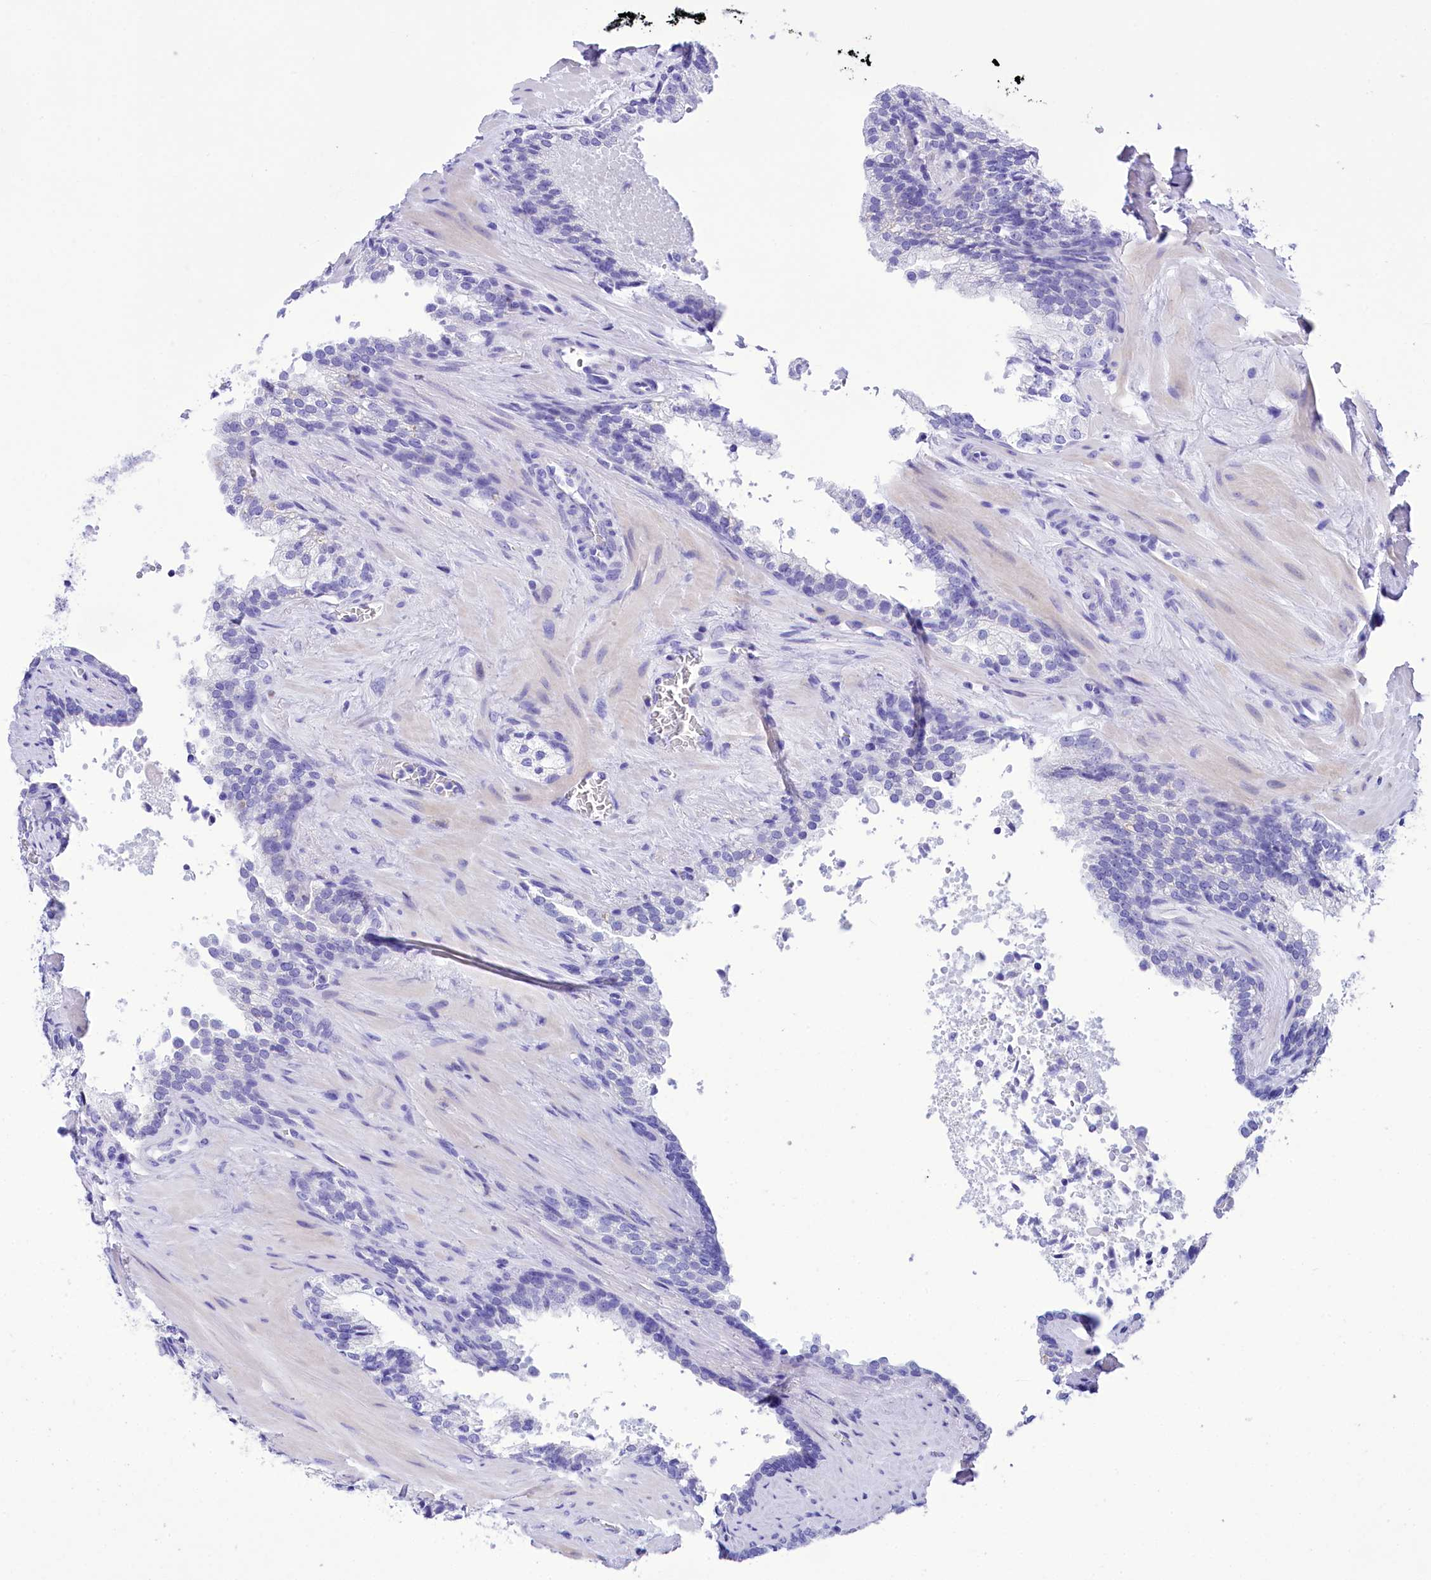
{"staining": {"intensity": "negative", "quantity": "none", "location": "none"}, "tissue": "prostate cancer", "cell_type": "Tumor cells", "image_type": "cancer", "snomed": [{"axis": "morphology", "description": "Adenocarcinoma, High grade"}, {"axis": "topography", "description": "Prostate"}], "caption": "Tumor cells show no significant protein expression in prostate cancer (adenocarcinoma (high-grade)).", "gene": "TTC36", "patient": {"sex": "male", "age": 57}}